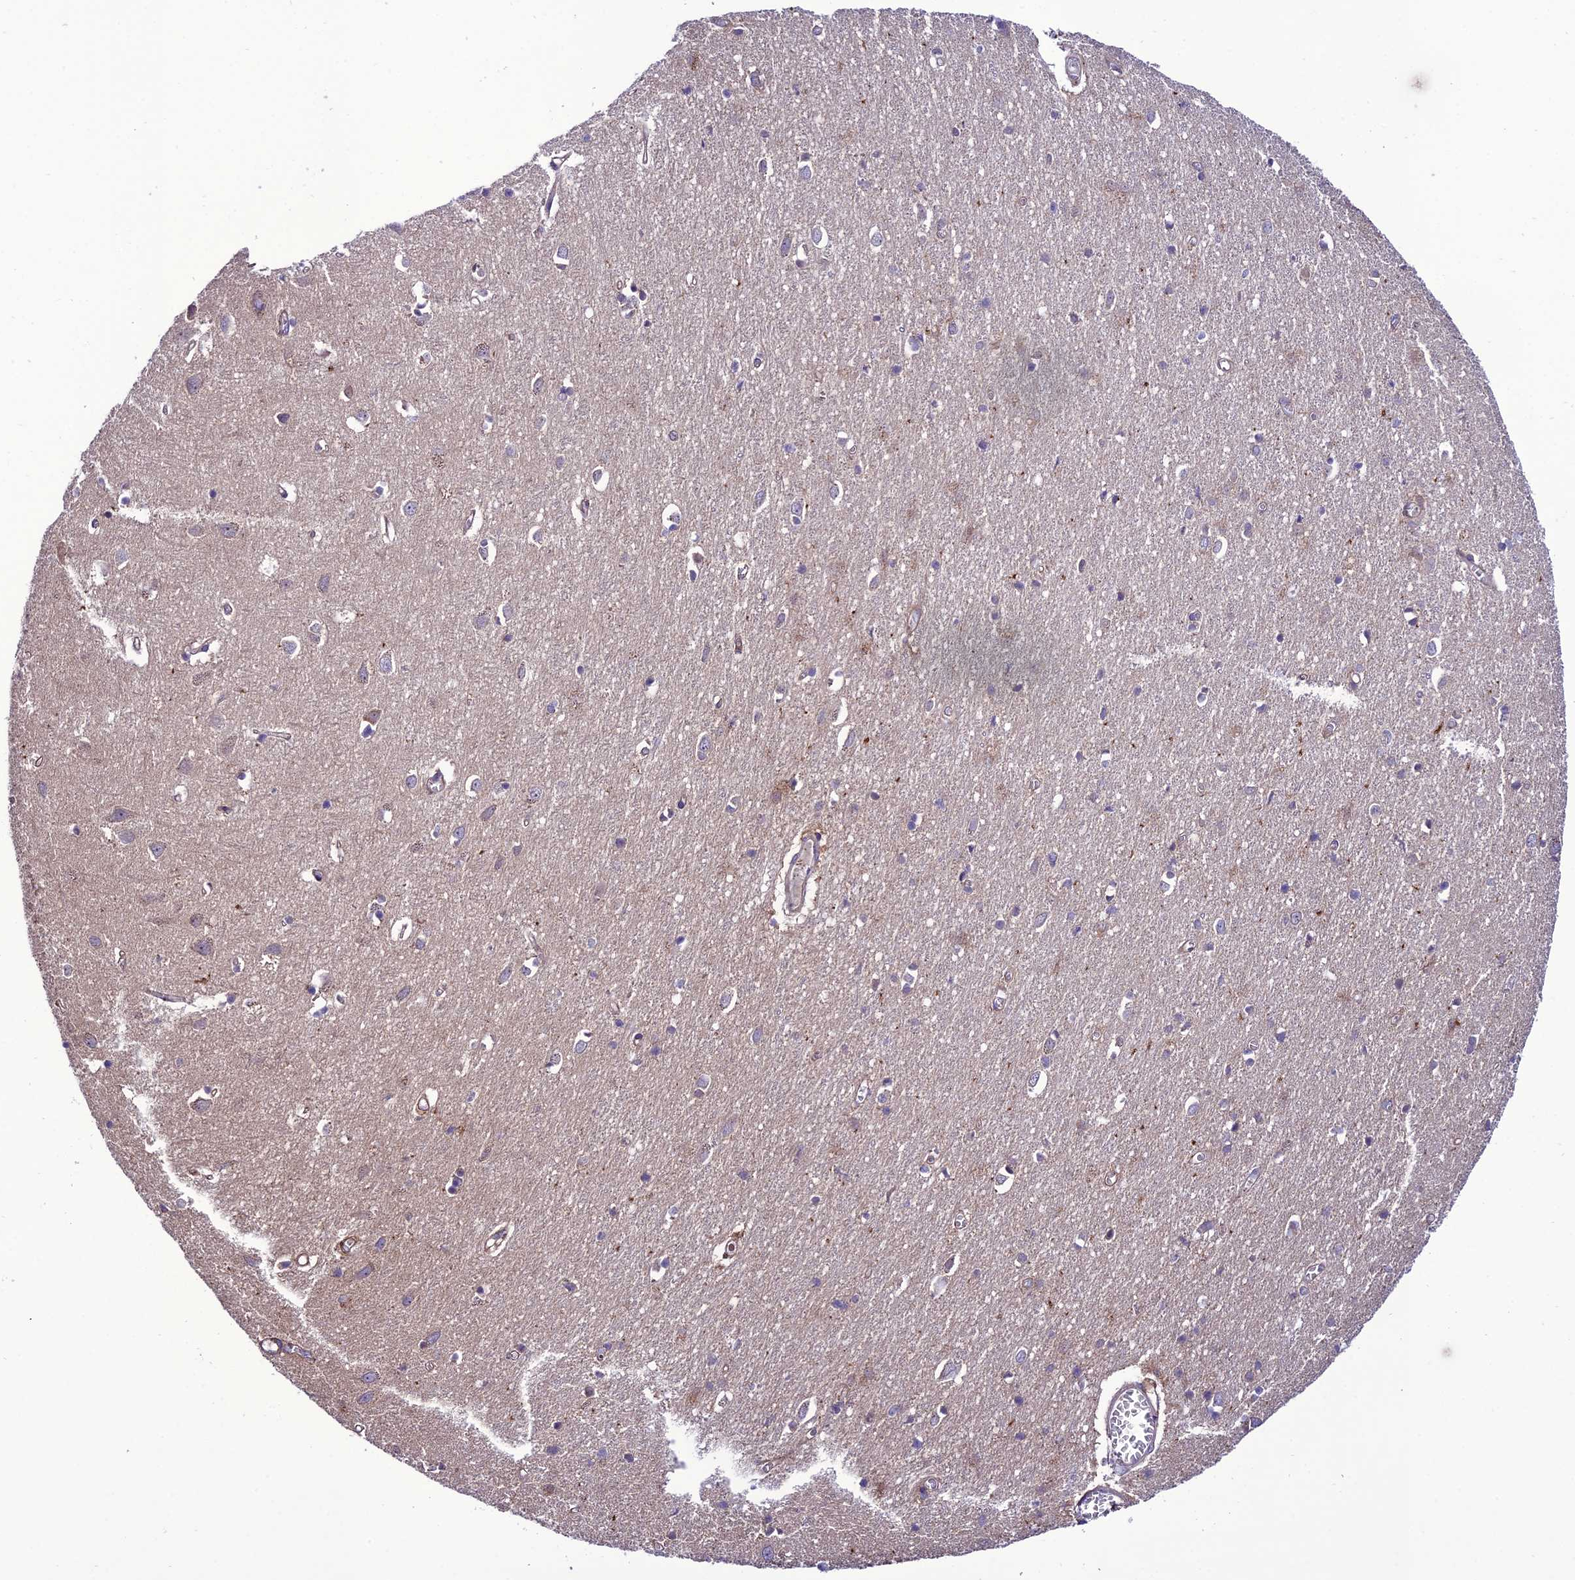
{"staining": {"intensity": "weak", "quantity": ">75%", "location": "cytoplasmic/membranous"}, "tissue": "cerebral cortex", "cell_type": "Endothelial cells", "image_type": "normal", "snomed": [{"axis": "morphology", "description": "Normal tissue, NOS"}, {"axis": "topography", "description": "Cerebral cortex"}], "caption": "IHC micrograph of benign cerebral cortex: cerebral cortex stained using immunohistochemistry exhibits low levels of weak protein expression localized specifically in the cytoplasmic/membranous of endothelial cells, appearing as a cytoplasmic/membranous brown color.", "gene": "PPIL3", "patient": {"sex": "female", "age": 64}}